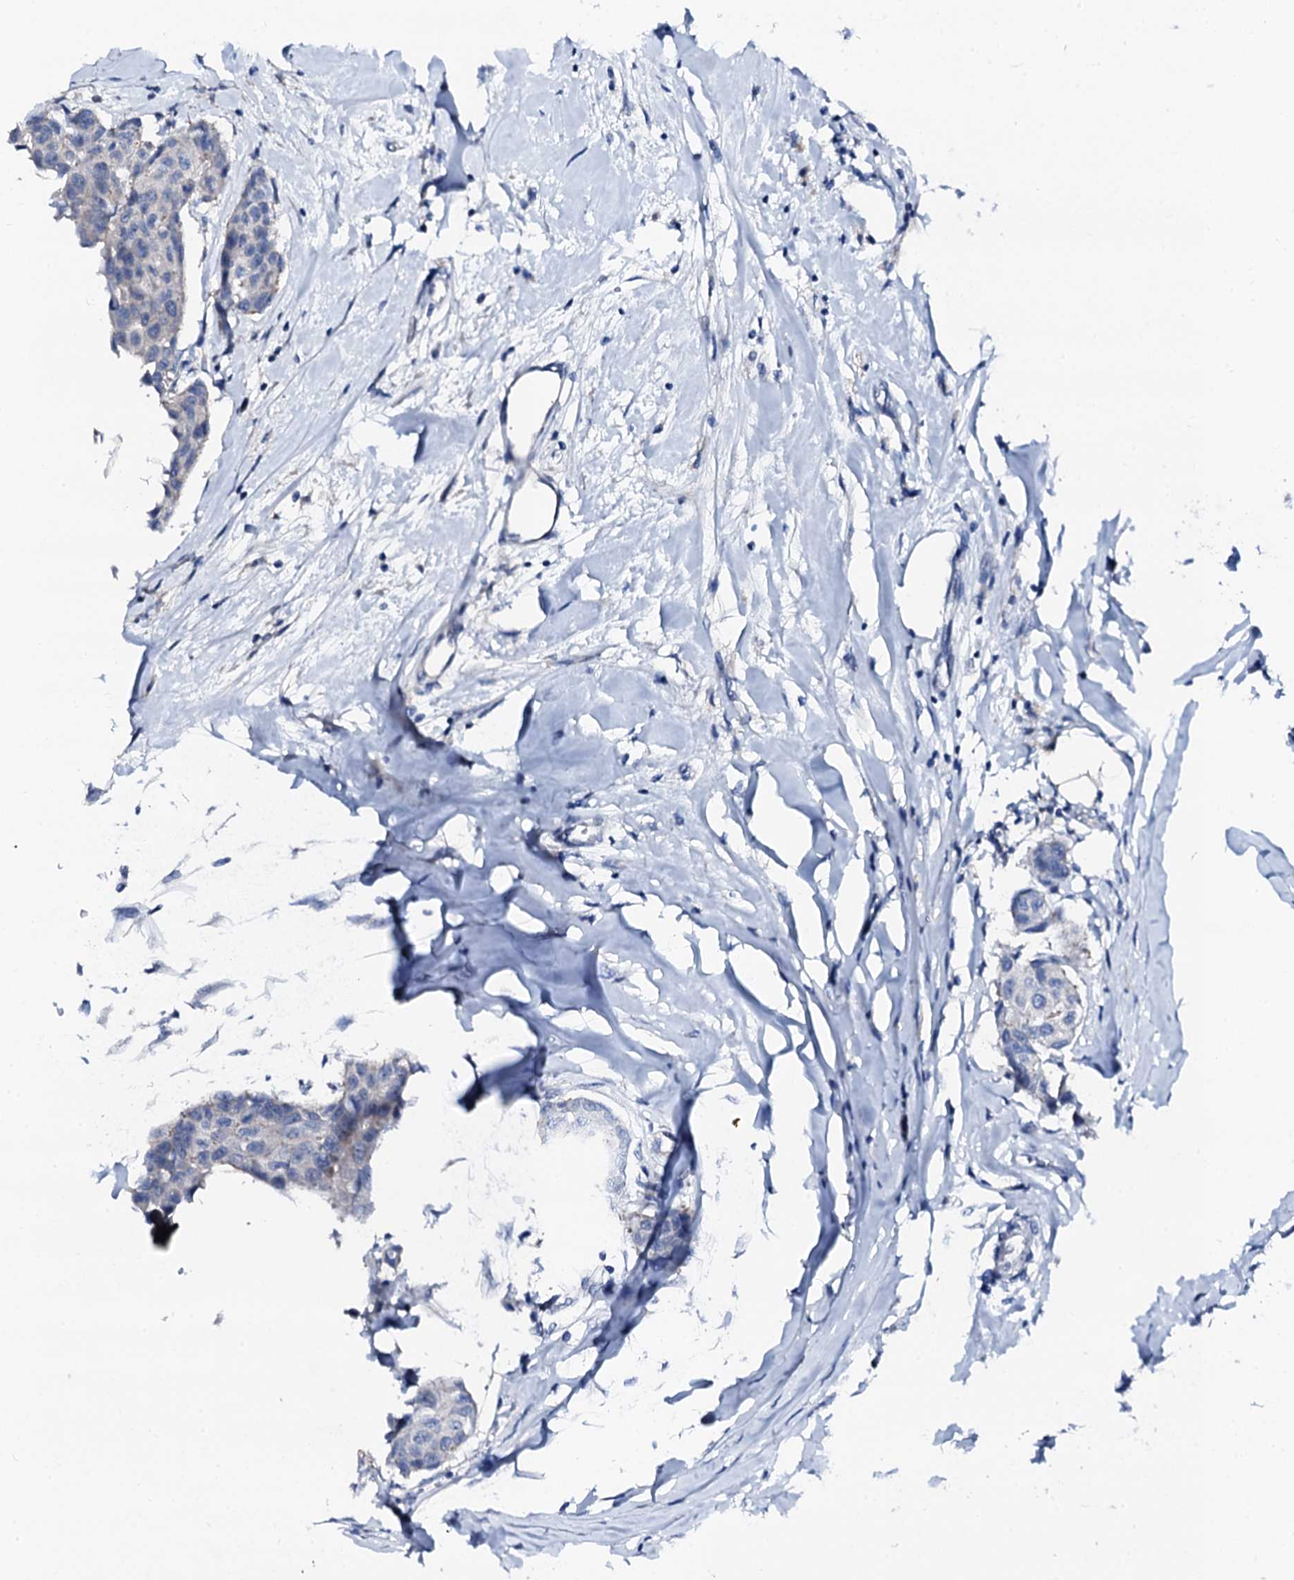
{"staining": {"intensity": "negative", "quantity": "none", "location": "none"}, "tissue": "breast cancer", "cell_type": "Tumor cells", "image_type": "cancer", "snomed": [{"axis": "morphology", "description": "Duct carcinoma"}, {"axis": "topography", "description": "Breast"}], "caption": "Protein analysis of breast cancer displays no significant expression in tumor cells.", "gene": "TRAFD1", "patient": {"sex": "female", "age": 80}}